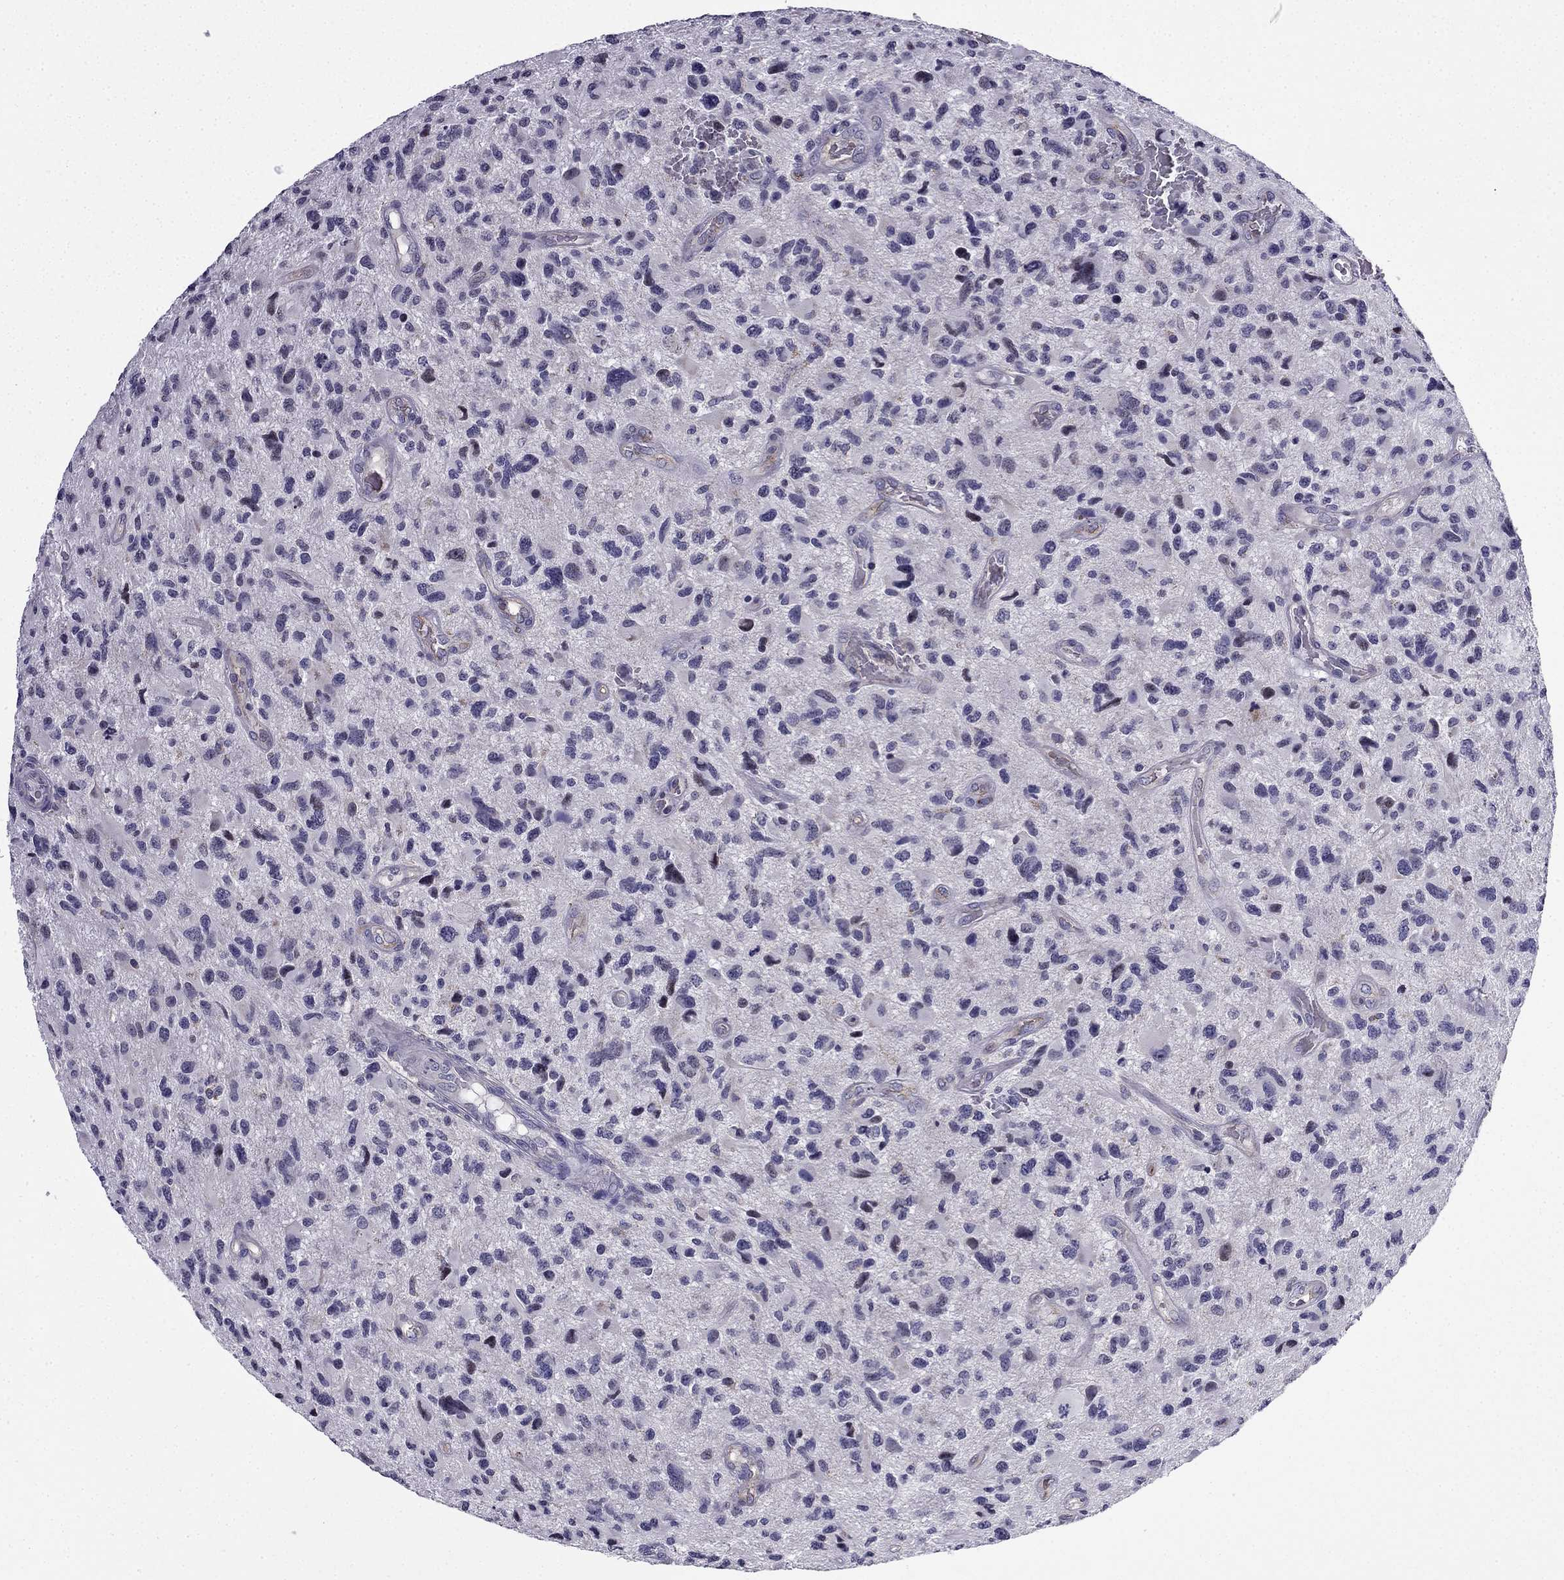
{"staining": {"intensity": "negative", "quantity": "none", "location": "none"}, "tissue": "glioma", "cell_type": "Tumor cells", "image_type": "cancer", "snomed": [{"axis": "morphology", "description": "Glioma, malignant, NOS"}, {"axis": "morphology", "description": "Glioma, malignant, High grade"}, {"axis": "topography", "description": "Brain"}], "caption": "Glioma was stained to show a protein in brown. There is no significant positivity in tumor cells.", "gene": "SLC6A2", "patient": {"sex": "female", "age": 71}}